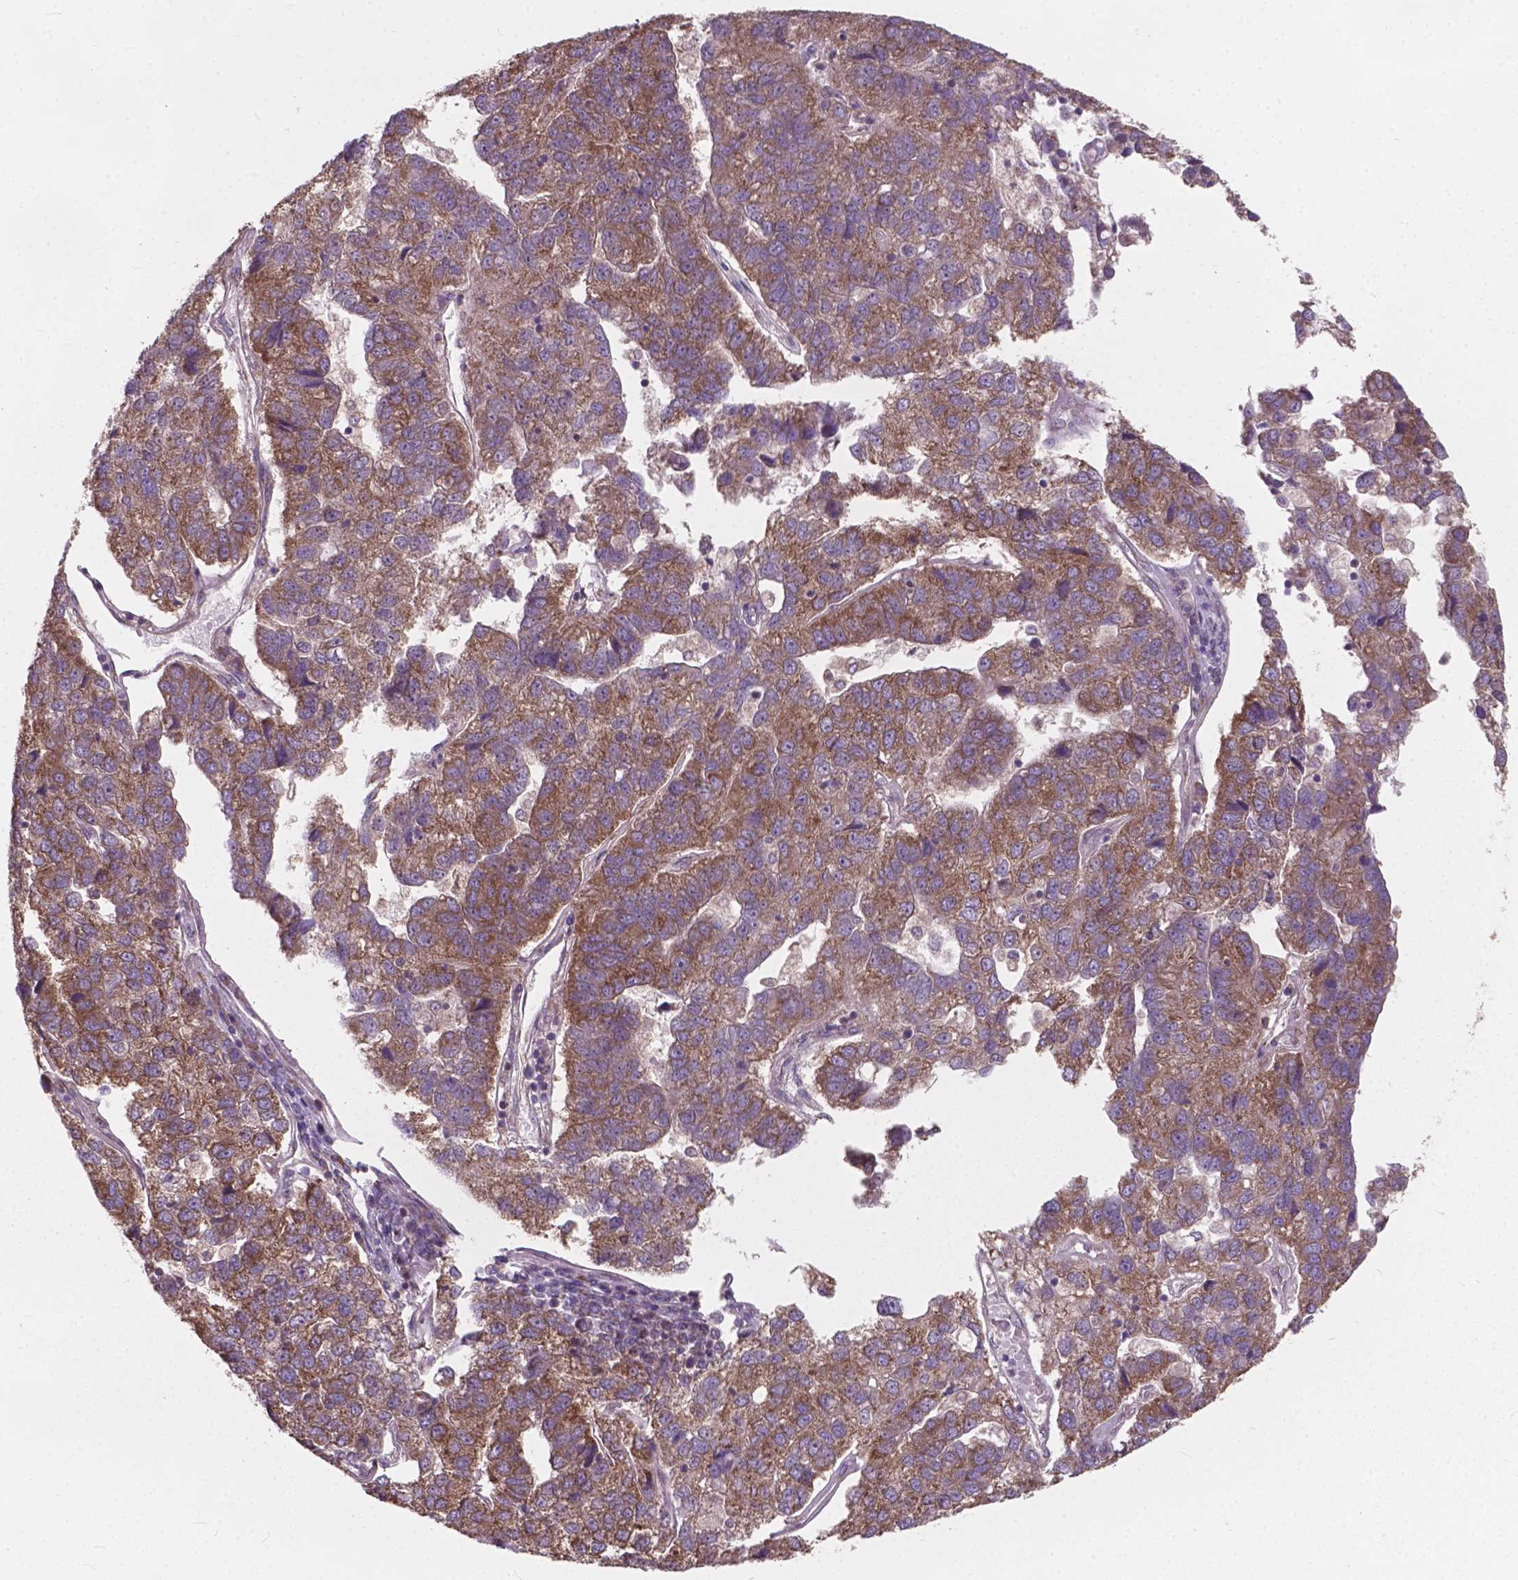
{"staining": {"intensity": "moderate", "quantity": "25%-75%", "location": "cytoplasmic/membranous"}, "tissue": "pancreatic cancer", "cell_type": "Tumor cells", "image_type": "cancer", "snomed": [{"axis": "morphology", "description": "Adenocarcinoma, NOS"}, {"axis": "topography", "description": "Pancreas"}], "caption": "Protein analysis of pancreatic adenocarcinoma tissue exhibits moderate cytoplasmic/membranous positivity in about 25%-75% of tumor cells.", "gene": "MRPL33", "patient": {"sex": "female", "age": 61}}